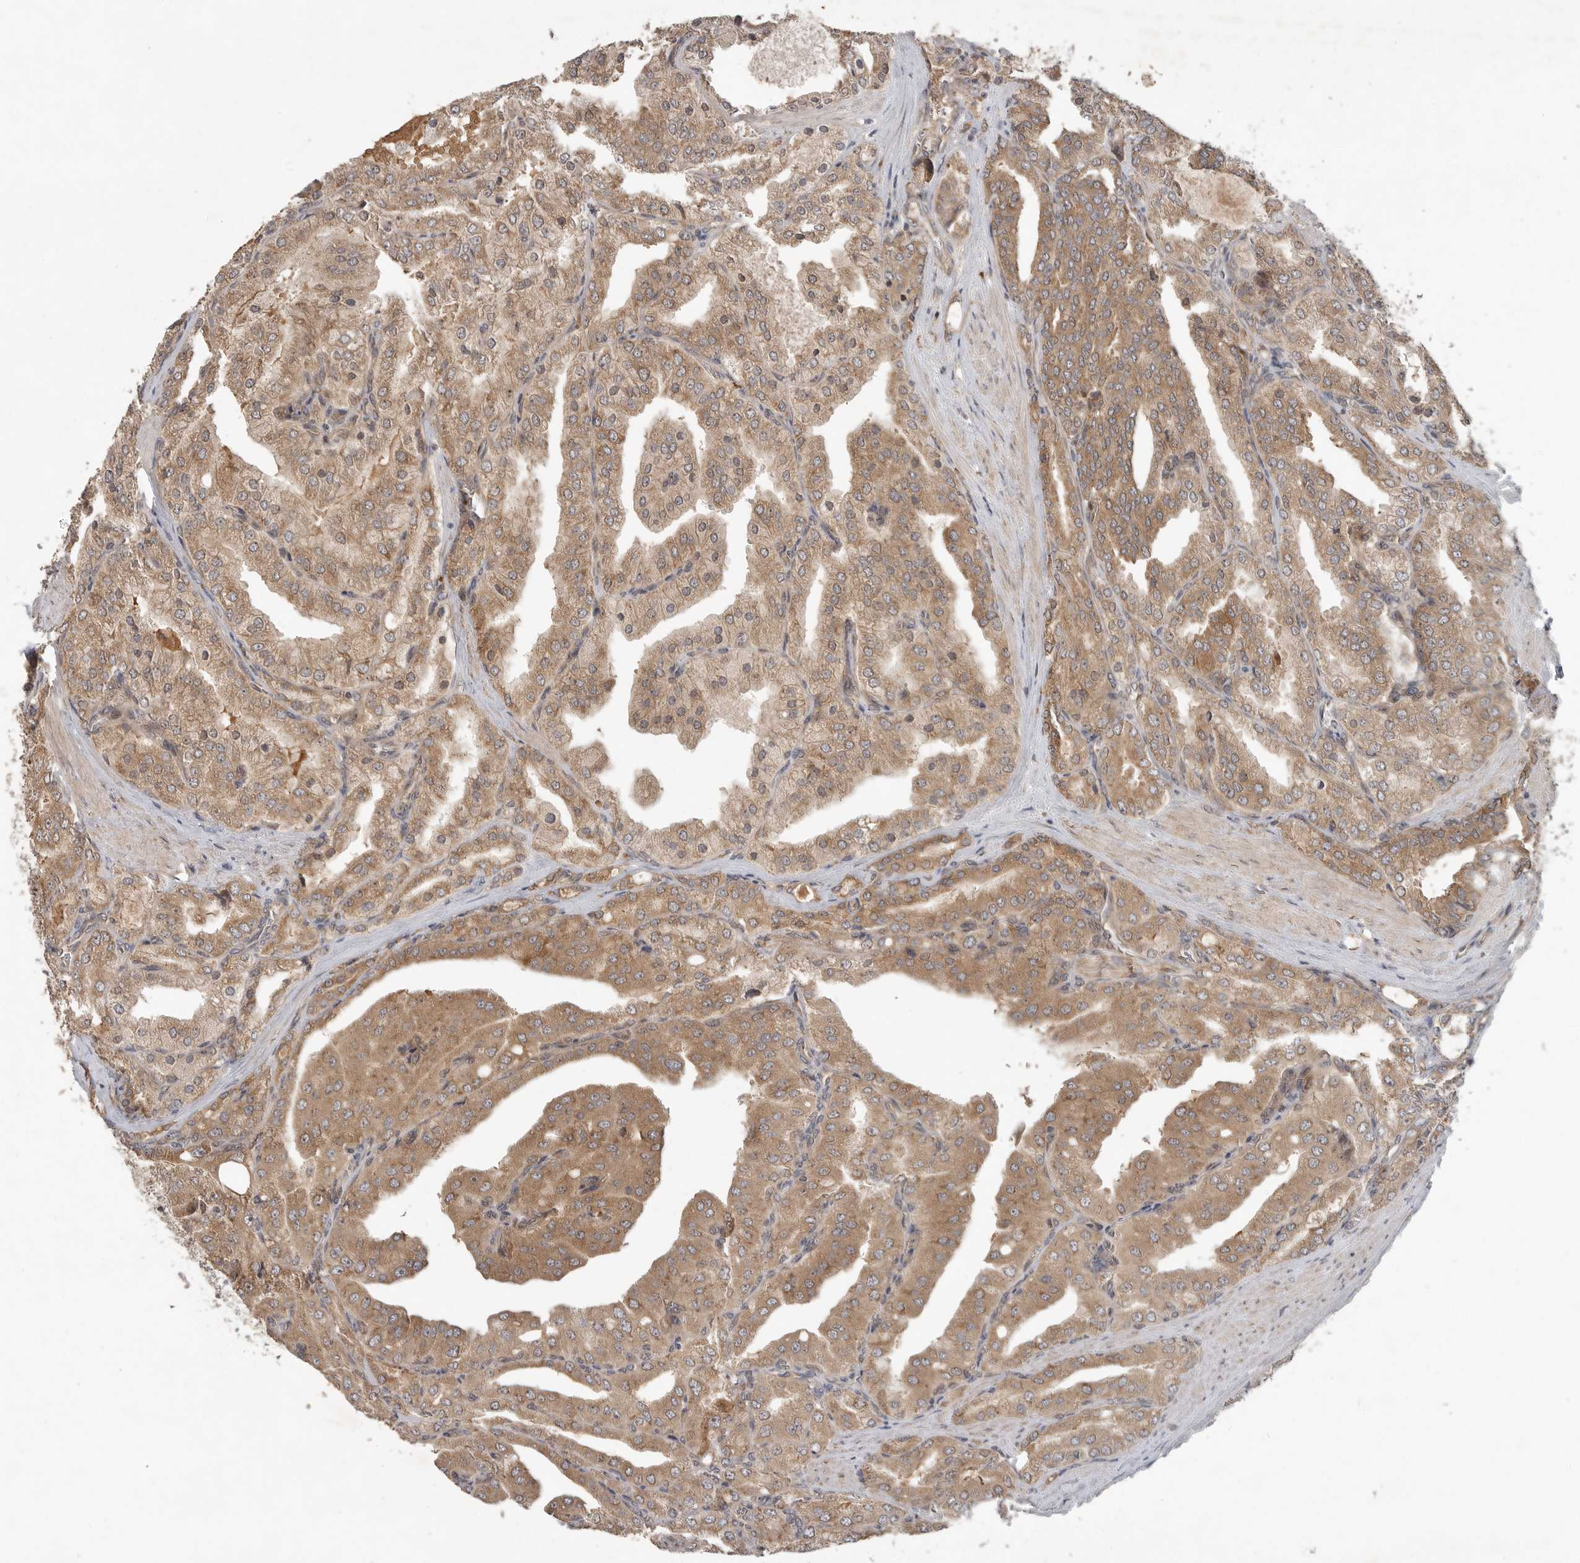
{"staining": {"intensity": "moderate", "quantity": ">75%", "location": "cytoplasmic/membranous"}, "tissue": "prostate cancer", "cell_type": "Tumor cells", "image_type": "cancer", "snomed": [{"axis": "morphology", "description": "Adenocarcinoma, High grade"}, {"axis": "topography", "description": "Prostate"}], "caption": "High-grade adenocarcinoma (prostate) stained for a protein (brown) demonstrates moderate cytoplasmic/membranous positive expression in about >75% of tumor cells.", "gene": "OSBPL9", "patient": {"sex": "male", "age": 50}}